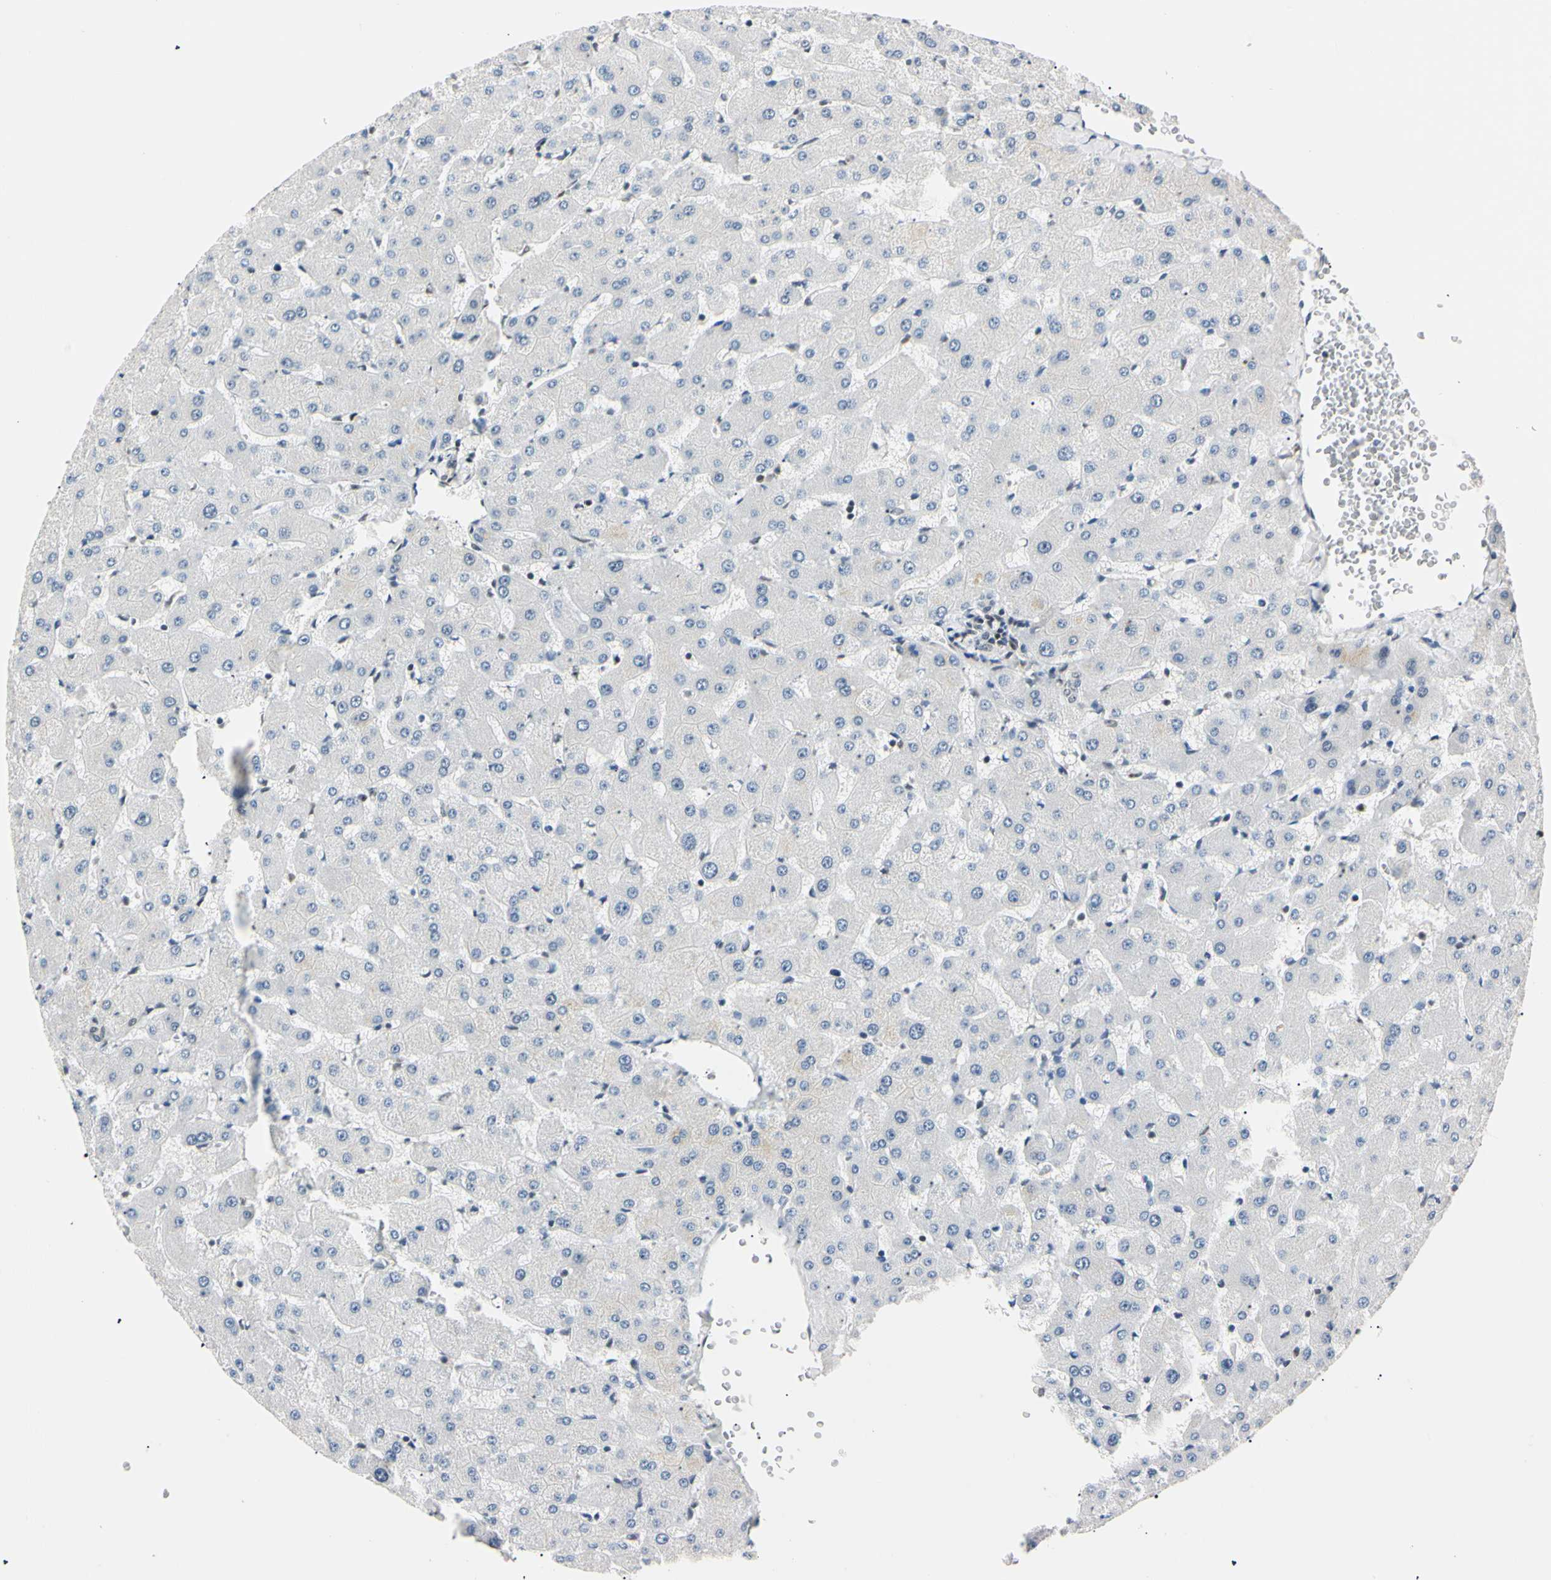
{"staining": {"intensity": "negative", "quantity": "none", "location": "none"}, "tissue": "liver", "cell_type": "Cholangiocytes", "image_type": "normal", "snomed": [{"axis": "morphology", "description": "Normal tissue, NOS"}, {"axis": "topography", "description": "Liver"}], "caption": "The histopathology image reveals no staining of cholangiocytes in benign liver.", "gene": "SMARCA5", "patient": {"sex": "female", "age": 63}}